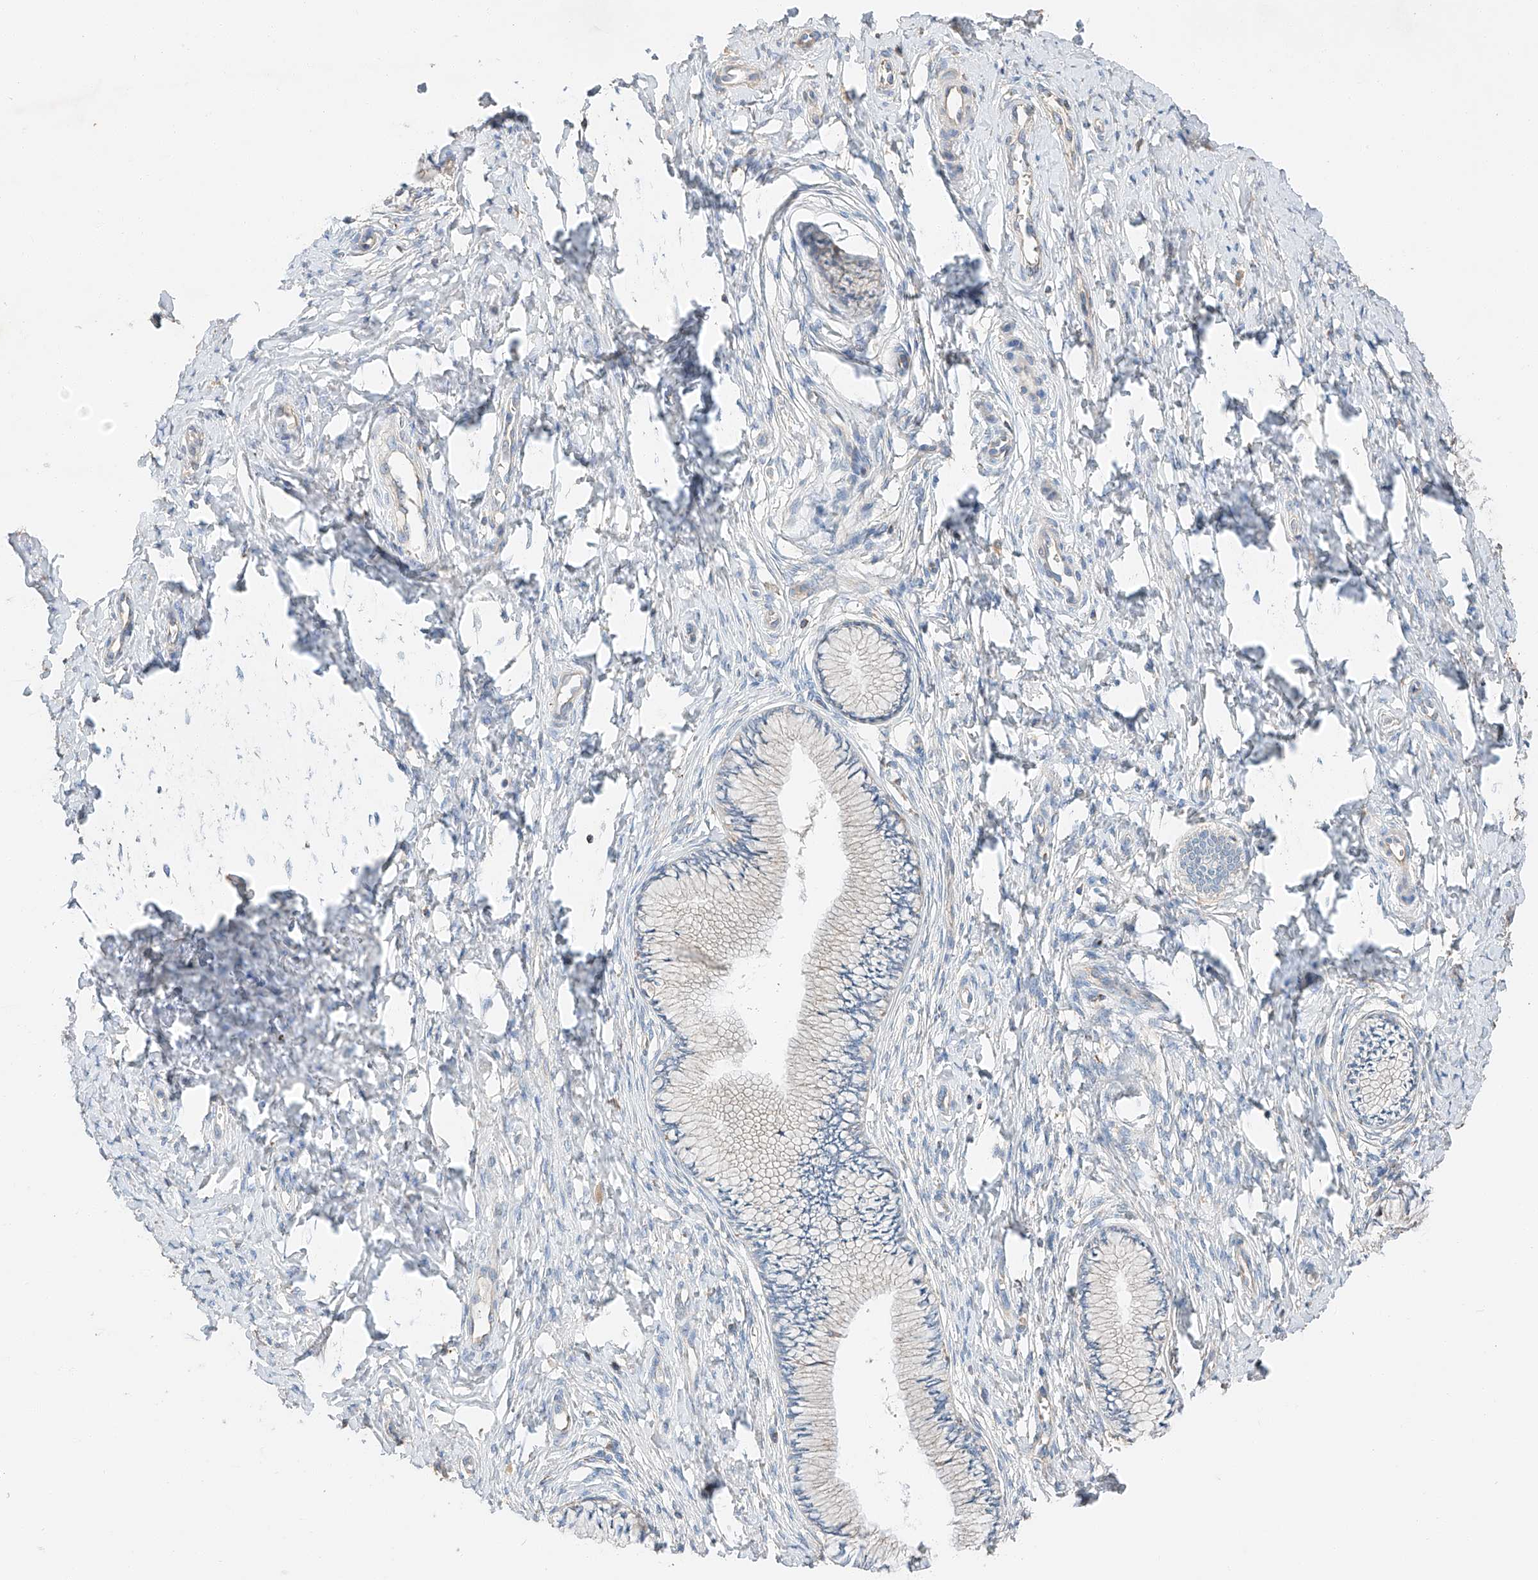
{"staining": {"intensity": "negative", "quantity": "none", "location": "none"}, "tissue": "cervix", "cell_type": "Glandular cells", "image_type": "normal", "snomed": [{"axis": "morphology", "description": "Normal tissue, NOS"}, {"axis": "topography", "description": "Cervix"}], "caption": "Protein analysis of unremarkable cervix reveals no significant staining in glandular cells.", "gene": "RUSC1", "patient": {"sex": "female", "age": 36}}